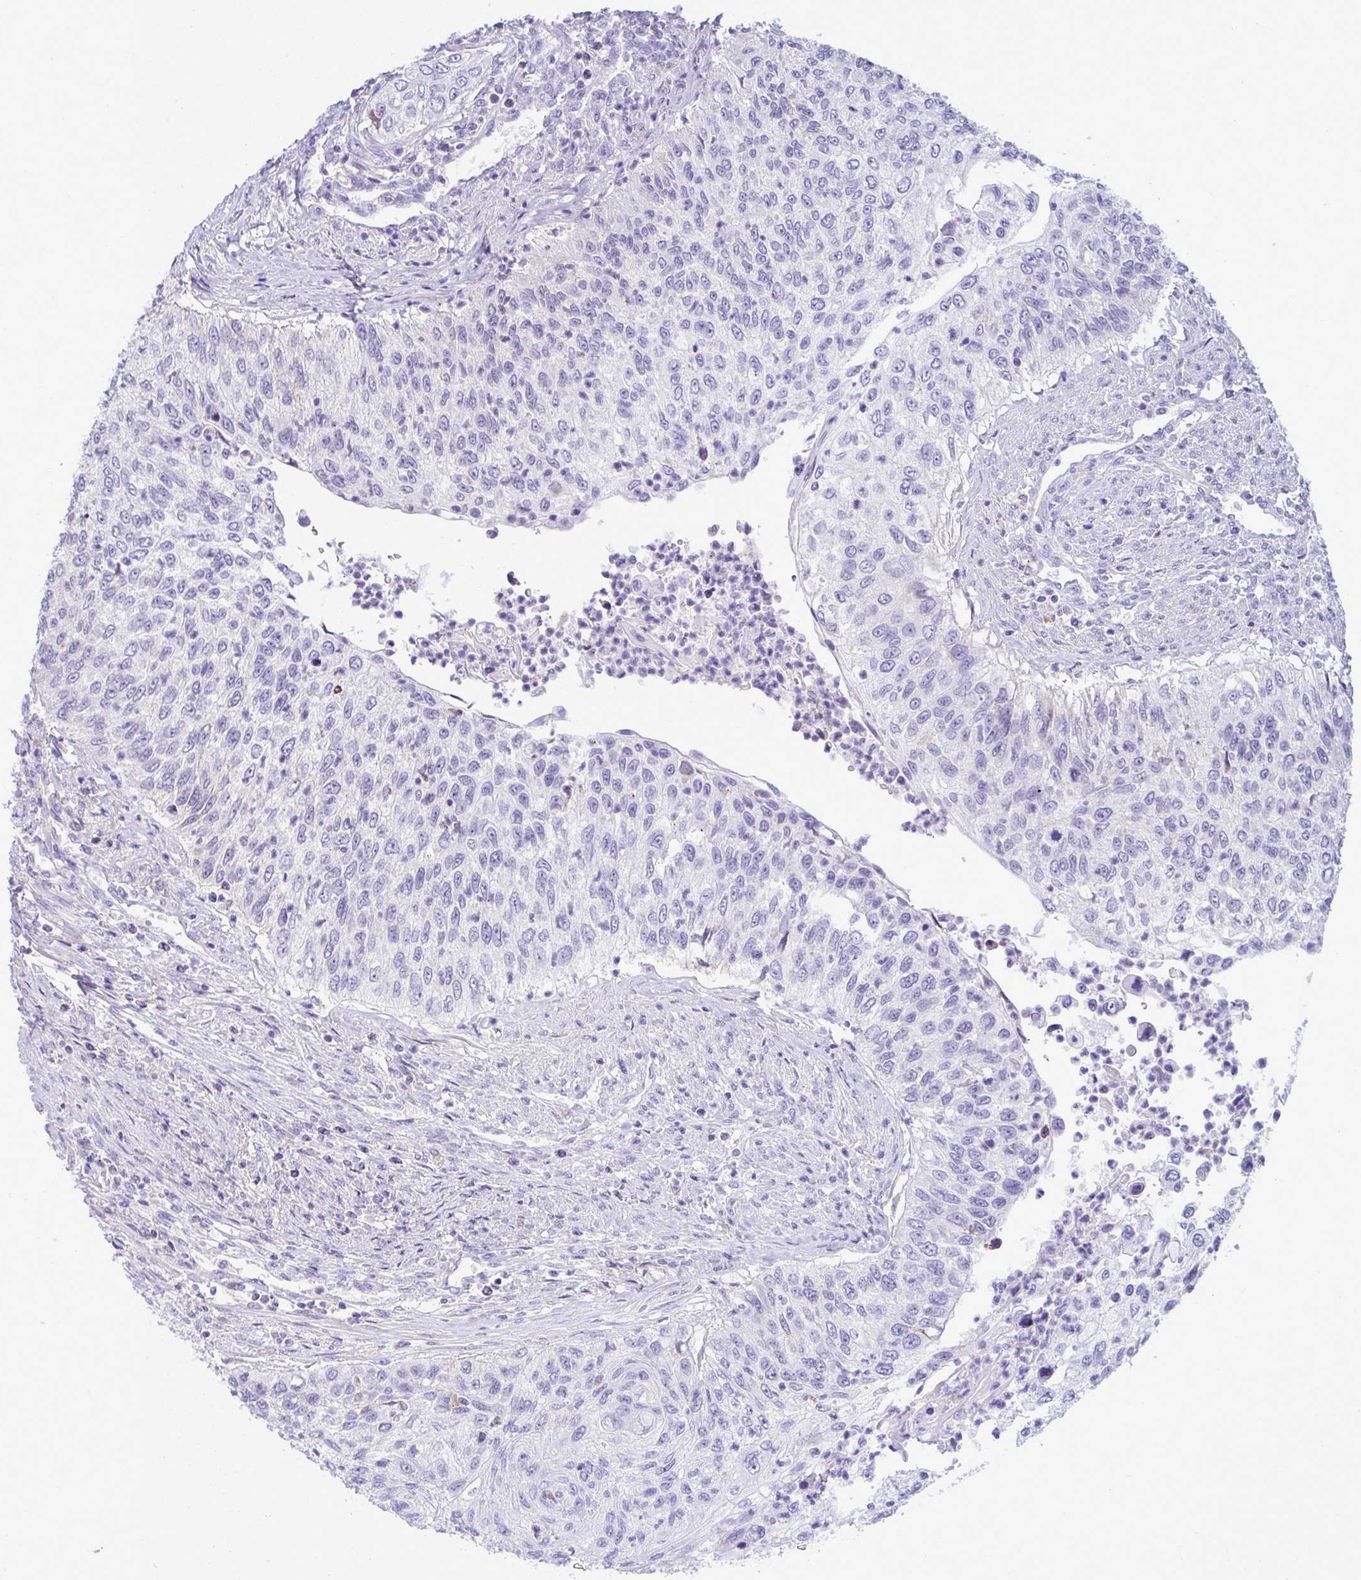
{"staining": {"intensity": "negative", "quantity": "none", "location": "none"}, "tissue": "urothelial cancer", "cell_type": "Tumor cells", "image_type": "cancer", "snomed": [{"axis": "morphology", "description": "Urothelial carcinoma, High grade"}, {"axis": "topography", "description": "Urinary bladder"}], "caption": "A photomicrograph of urothelial cancer stained for a protein displays no brown staining in tumor cells. Brightfield microscopy of immunohistochemistry (IHC) stained with DAB (brown) and hematoxylin (blue), captured at high magnification.", "gene": "RGPD5", "patient": {"sex": "female", "age": 60}}